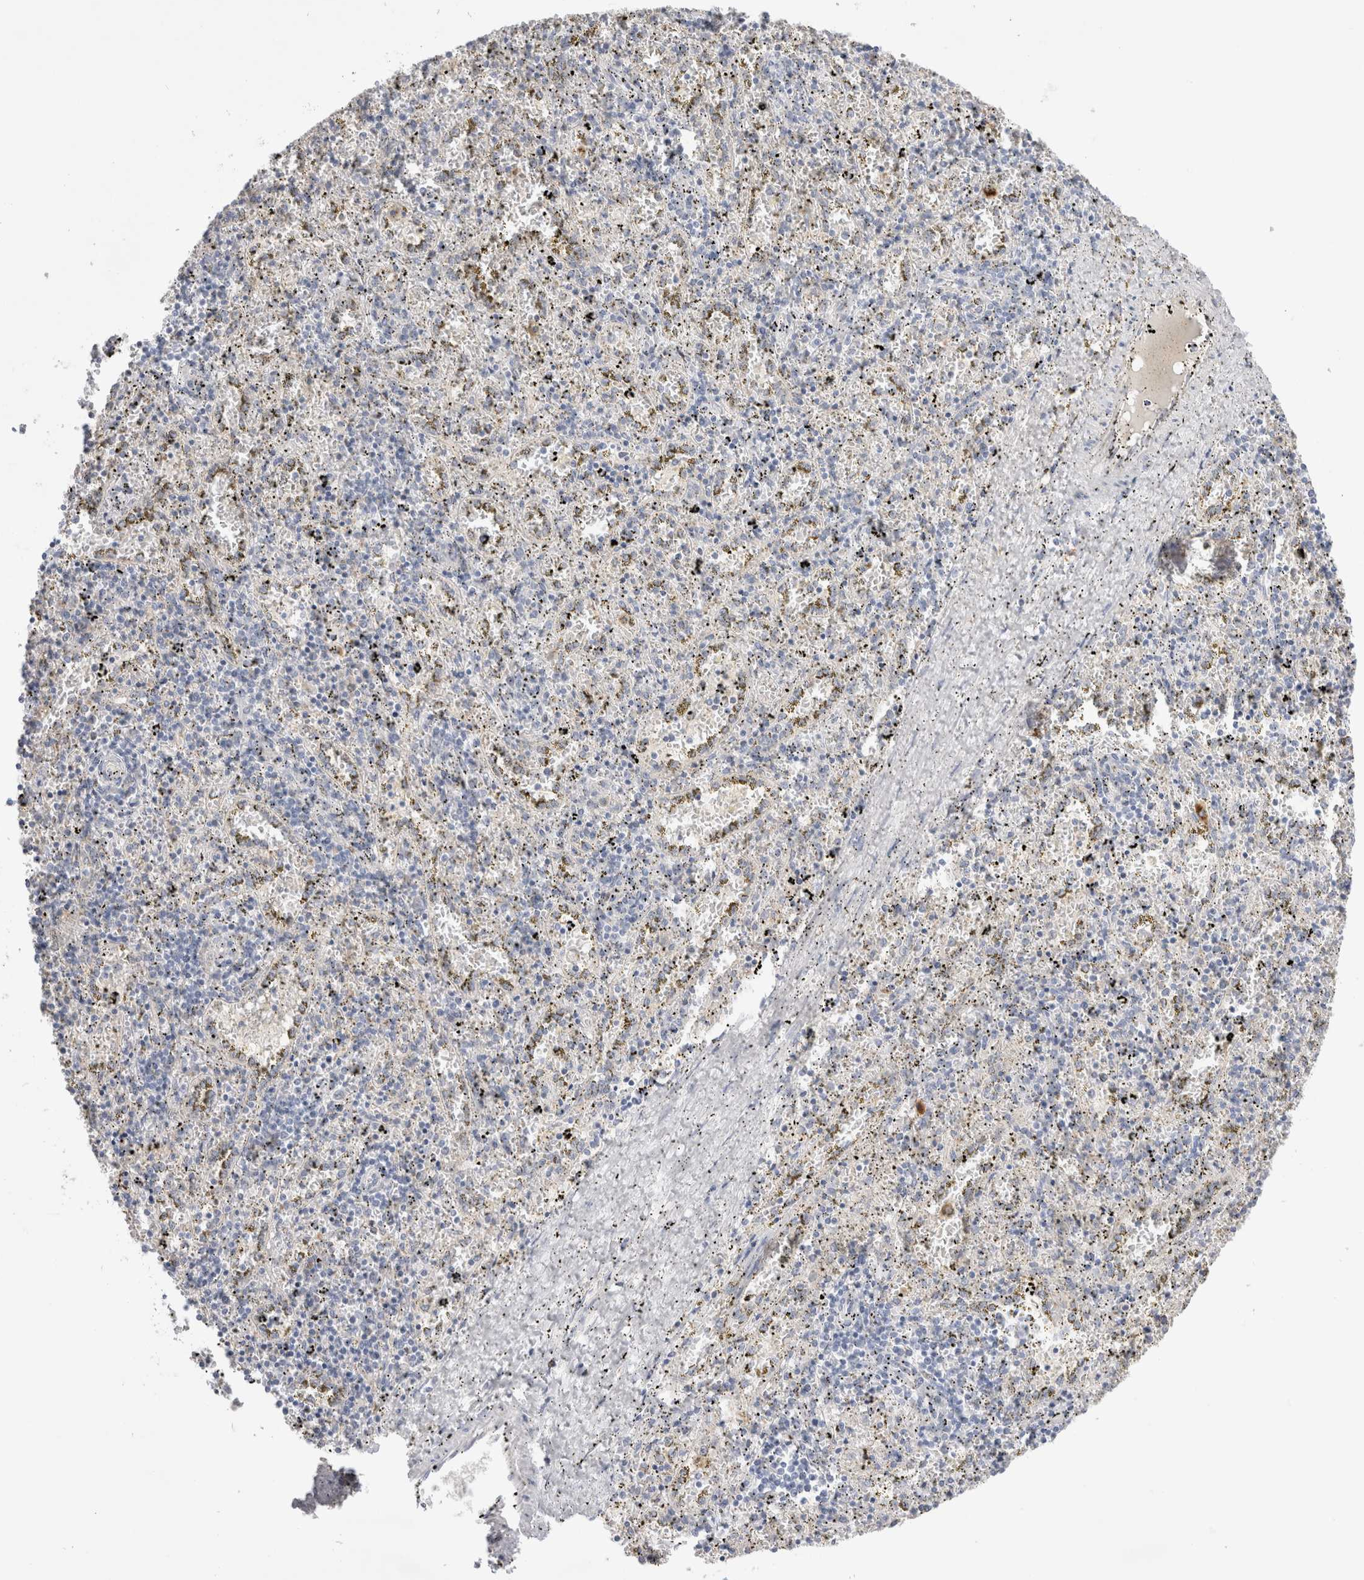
{"staining": {"intensity": "negative", "quantity": "none", "location": "none"}, "tissue": "spleen", "cell_type": "Cells in red pulp", "image_type": "normal", "snomed": [{"axis": "morphology", "description": "Normal tissue, NOS"}, {"axis": "topography", "description": "Spleen"}], "caption": "Normal spleen was stained to show a protein in brown. There is no significant expression in cells in red pulp. (DAB (3,3'-diaminobenzidine) IHC visualized using brightfield microscopy, high magnification).", "gene": "HPGDS", "patient": {"sex": "male", "age": 11}}